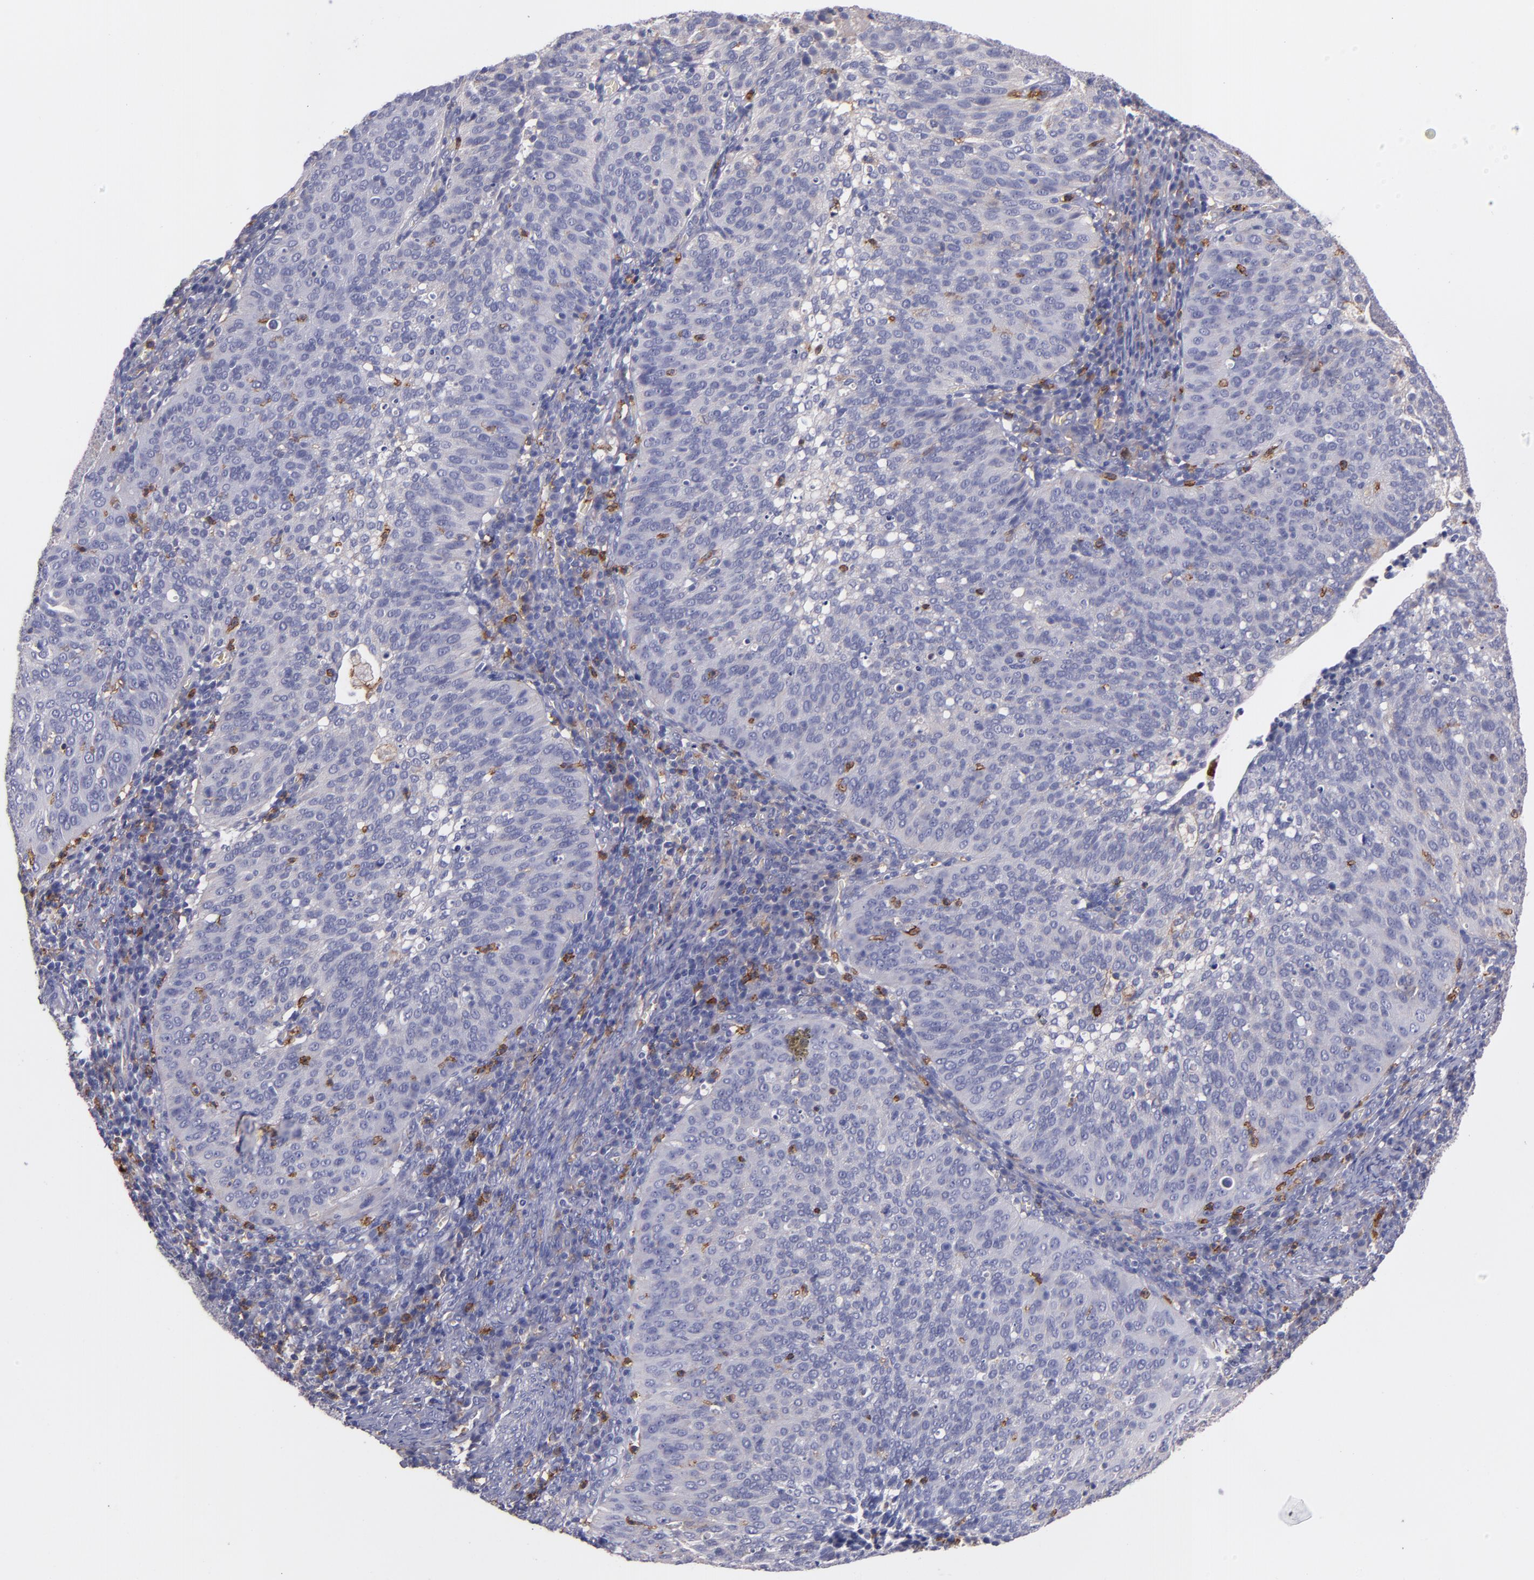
{"staining": {"intensity": "negative", "quantity": "none", "location": "none"}, "tissue": "cervical cancer", "cell_type": "Tumor cells", "image_type": "cancer", "snomed": [{"axis": "morphology", "description": "Squamous cell carcinoma, NOS"}, {"axis": "topography", "description": "Cervix"}], "caption": "High power microscopy micrograph of an IHC histopathology image of cervical cancer, revealing no significant expression in tumor cells. (DAB immunohistochemistry with hematoxylin counter stain).", "gene": "C5AR1", "patient": {"sex": "female", "age": 39}}